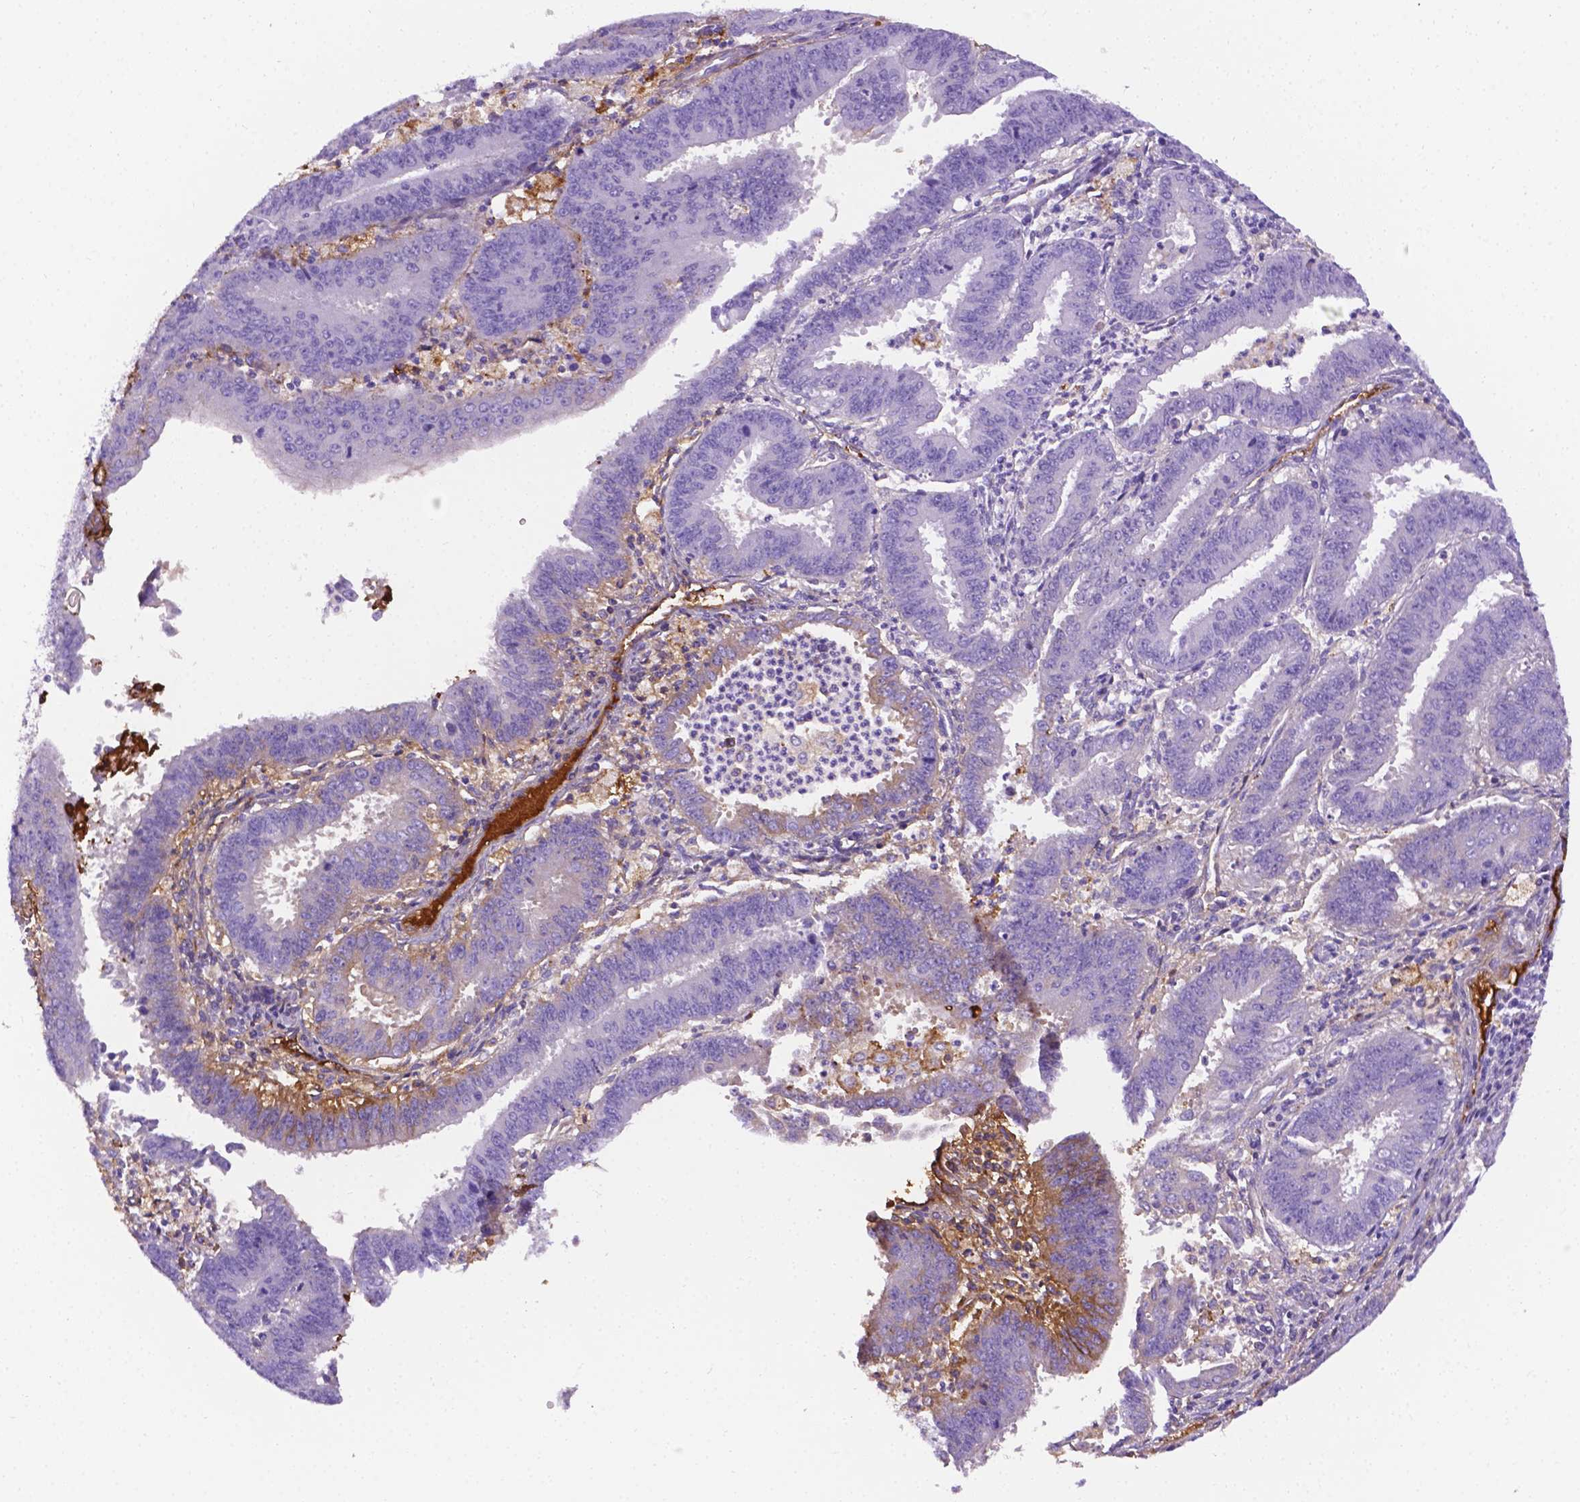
{"staining": {"intensity": "weak", "quantity": "<25%", "location": "cytoplasmic/membranous"}, "tissue": "endometrial cancer", "cell_type": "Tumor cells", "image_type": "cancer", "snomed": [{"axis": "morphology", "description": "Adenocarcinoma, NOS"}, {"axis": "topography", "description": "Endometrium"}], "caption": "A micrograph of endometrial adenocarcinoma stained for a protein displays no brown staining in tumor cells.", "gene": "APOE", "patient": {"sex": "female", "age": 73}}